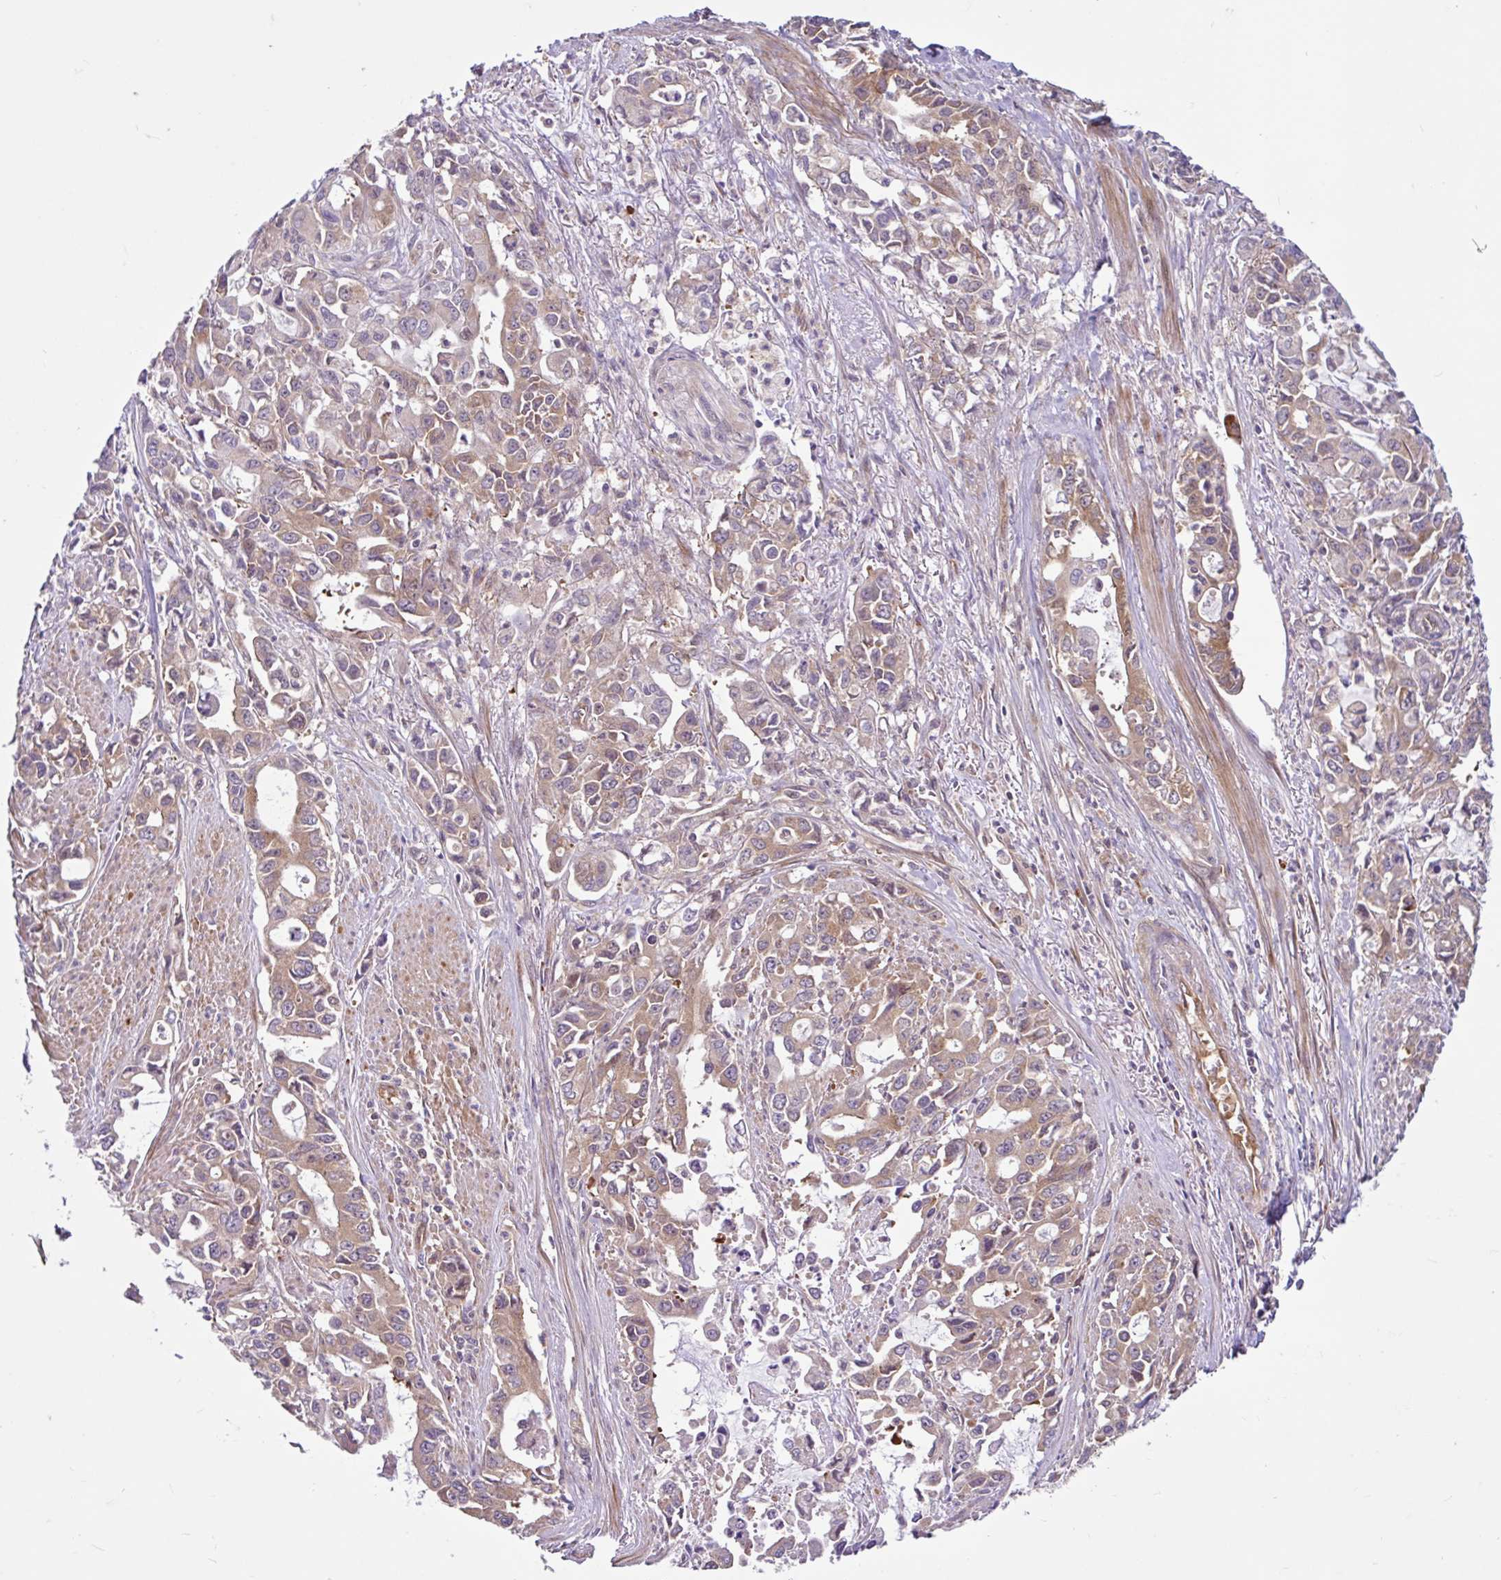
{"staining": {"intensity": "moderate", "quantity": ">75%", "location": "cytoplasmic/membranous"}, "tissue": "stomach cancer", "cell_type": "Tumor cells", "image_type": "cancer", "snomed": [{"axis": "morphology", "description": "Adenocarcinoma, NOS"}, {"axis": "topography", "description": "Stomach, upper"}], "caption": "Immunohistochemistry (IHC) of human stomach adenocarcinoma displays medium levels of moderate cytoplasmic/membranous positivity in approximately >75% of tumor cells. (Brightfield microscopy of DAB IHC at high magnification).", "gene": "NTPCR", "patient": {"sex": "male", "age": 85}}